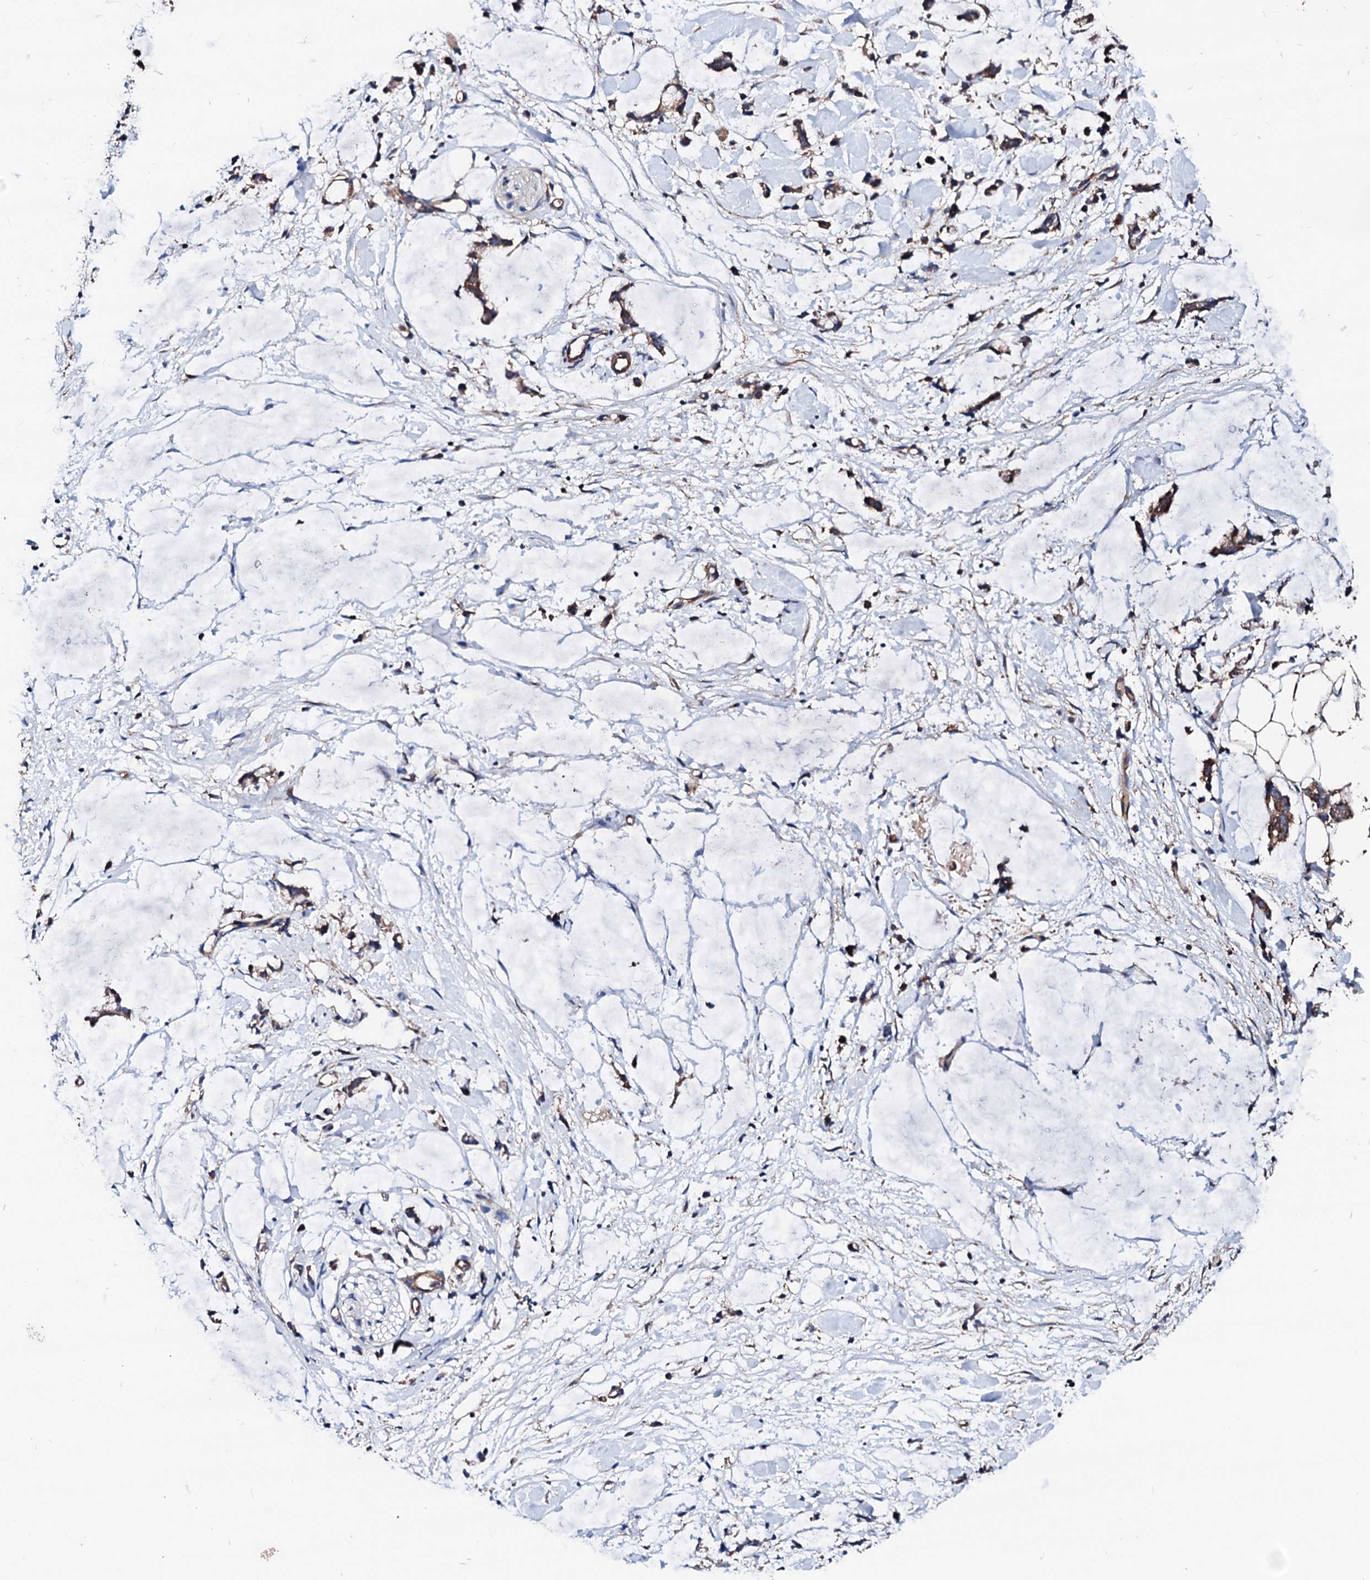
{"staining": {"intensity": "strong", "quantity": "25%-75%", "location": "cytoplasmic/membranous"}, "tissue": "adipose tissue", "cell_type": "Adipocytes", "image_type": "normal", "snomed": [{"axis": "morphology", "description": "Normal tissue, NOS"}, {"axis": "morphology", "description": "Adenocarcinoma, NOS"}, {"axis": "topography", "description": "Colon"}, {"axis": "topography", "description": "Peripheral nerve tissue"}], "caption": "The histopathology image exhibits a brown stain indicating the presence of a protein in the cytoplasmic/membranous of adipocytes in adipose tissue.", "gene": "TBCEL", "patient": {"sex": "male", "age": 14}}